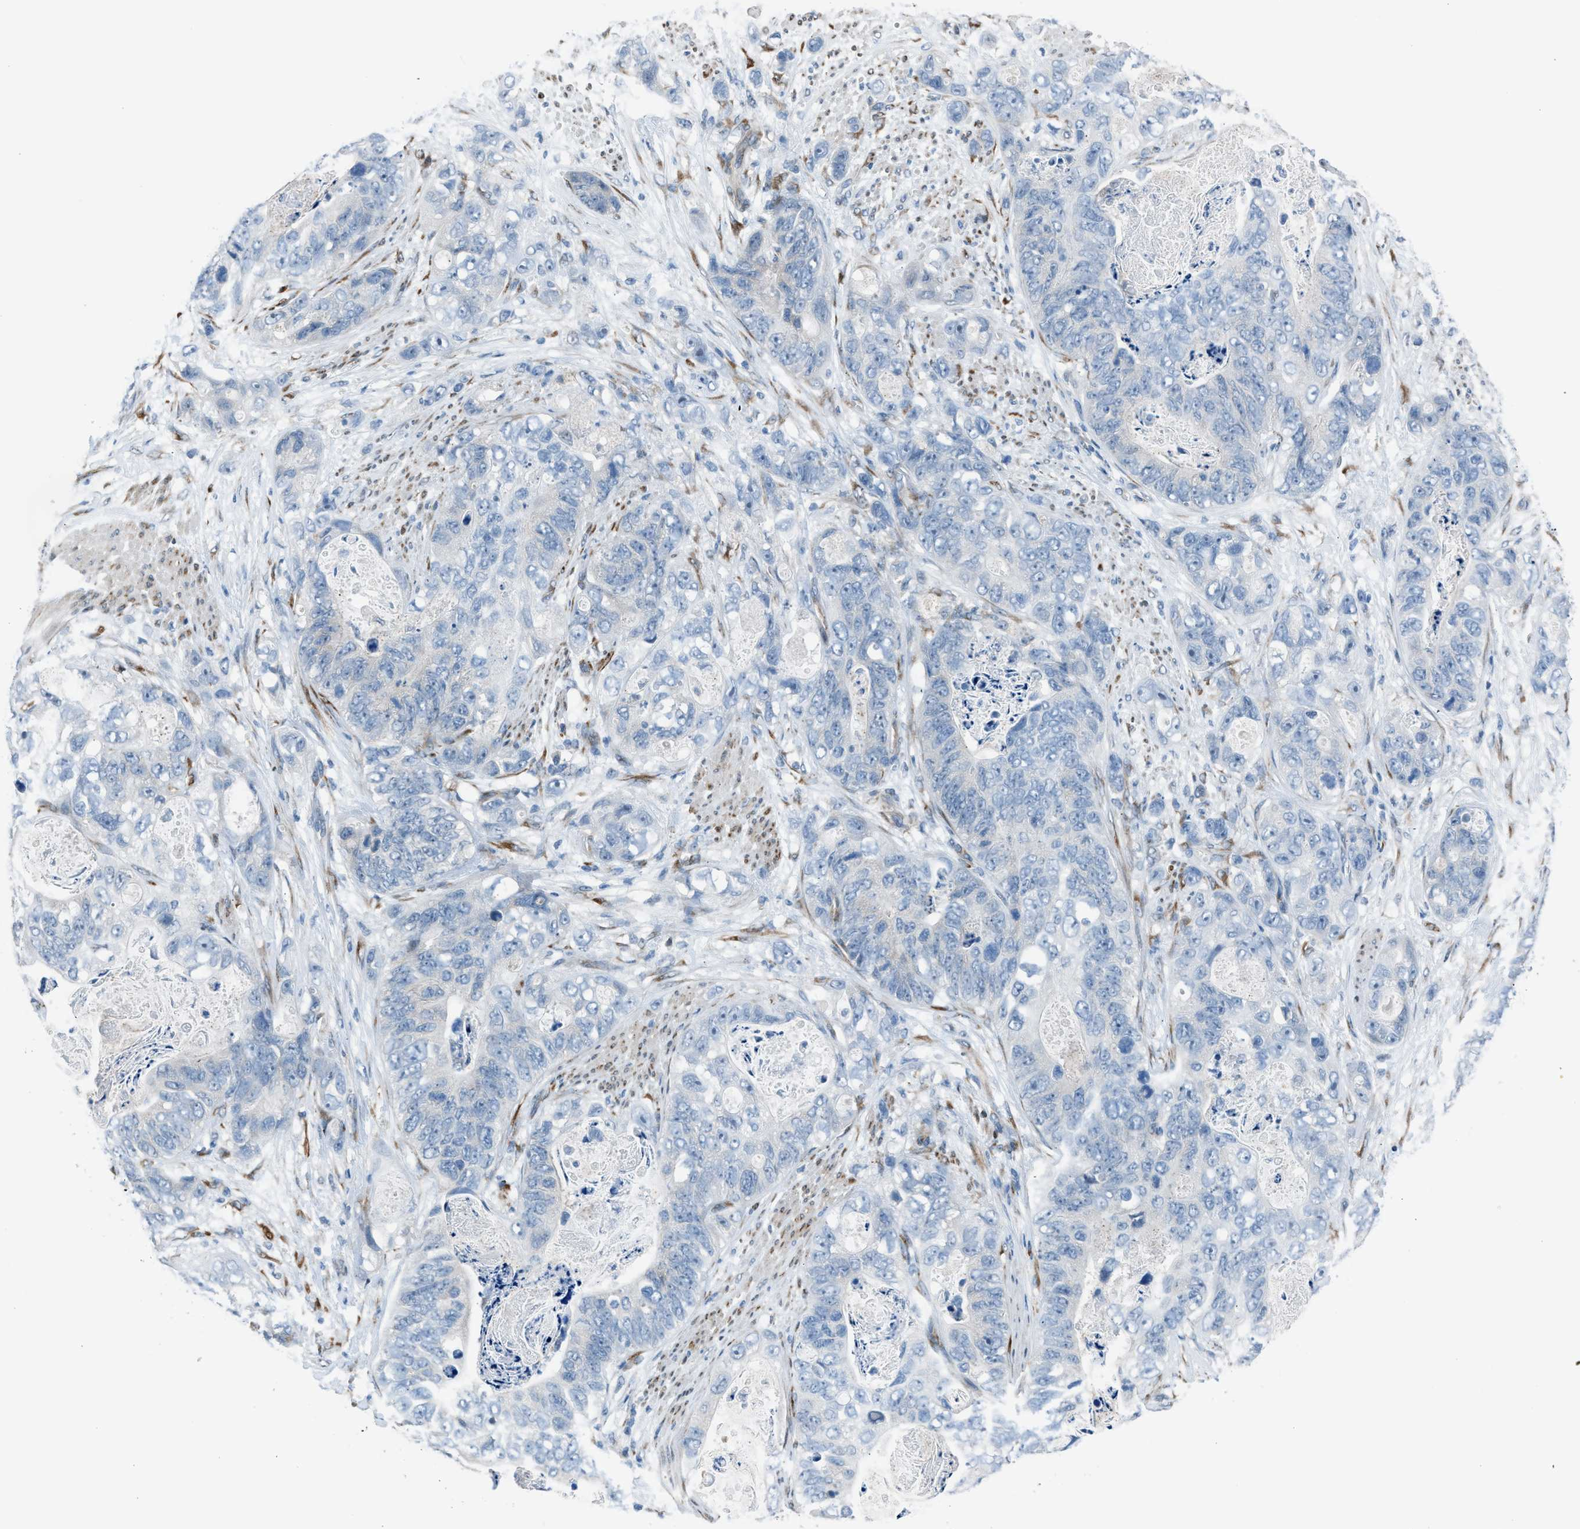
{"staining": {"intensity": "negative", "quantity": "none", "location": "none"}, "tissue": "stomach cancer", "cell_type": "Tumor cells", "image_type": "cancer", "snomed": [{"axis": "morphology", "description": "Adenocarcinoma, NOS"}, {"axis": "topography", "description": "Stomach"}], "caption": "Immunohistochemical staining of human adenocarcinoma (stomach) displays no significant positivity in tumor cells.", "gene": "RNF41", "patient": {"sex": "female", "age": 89}}